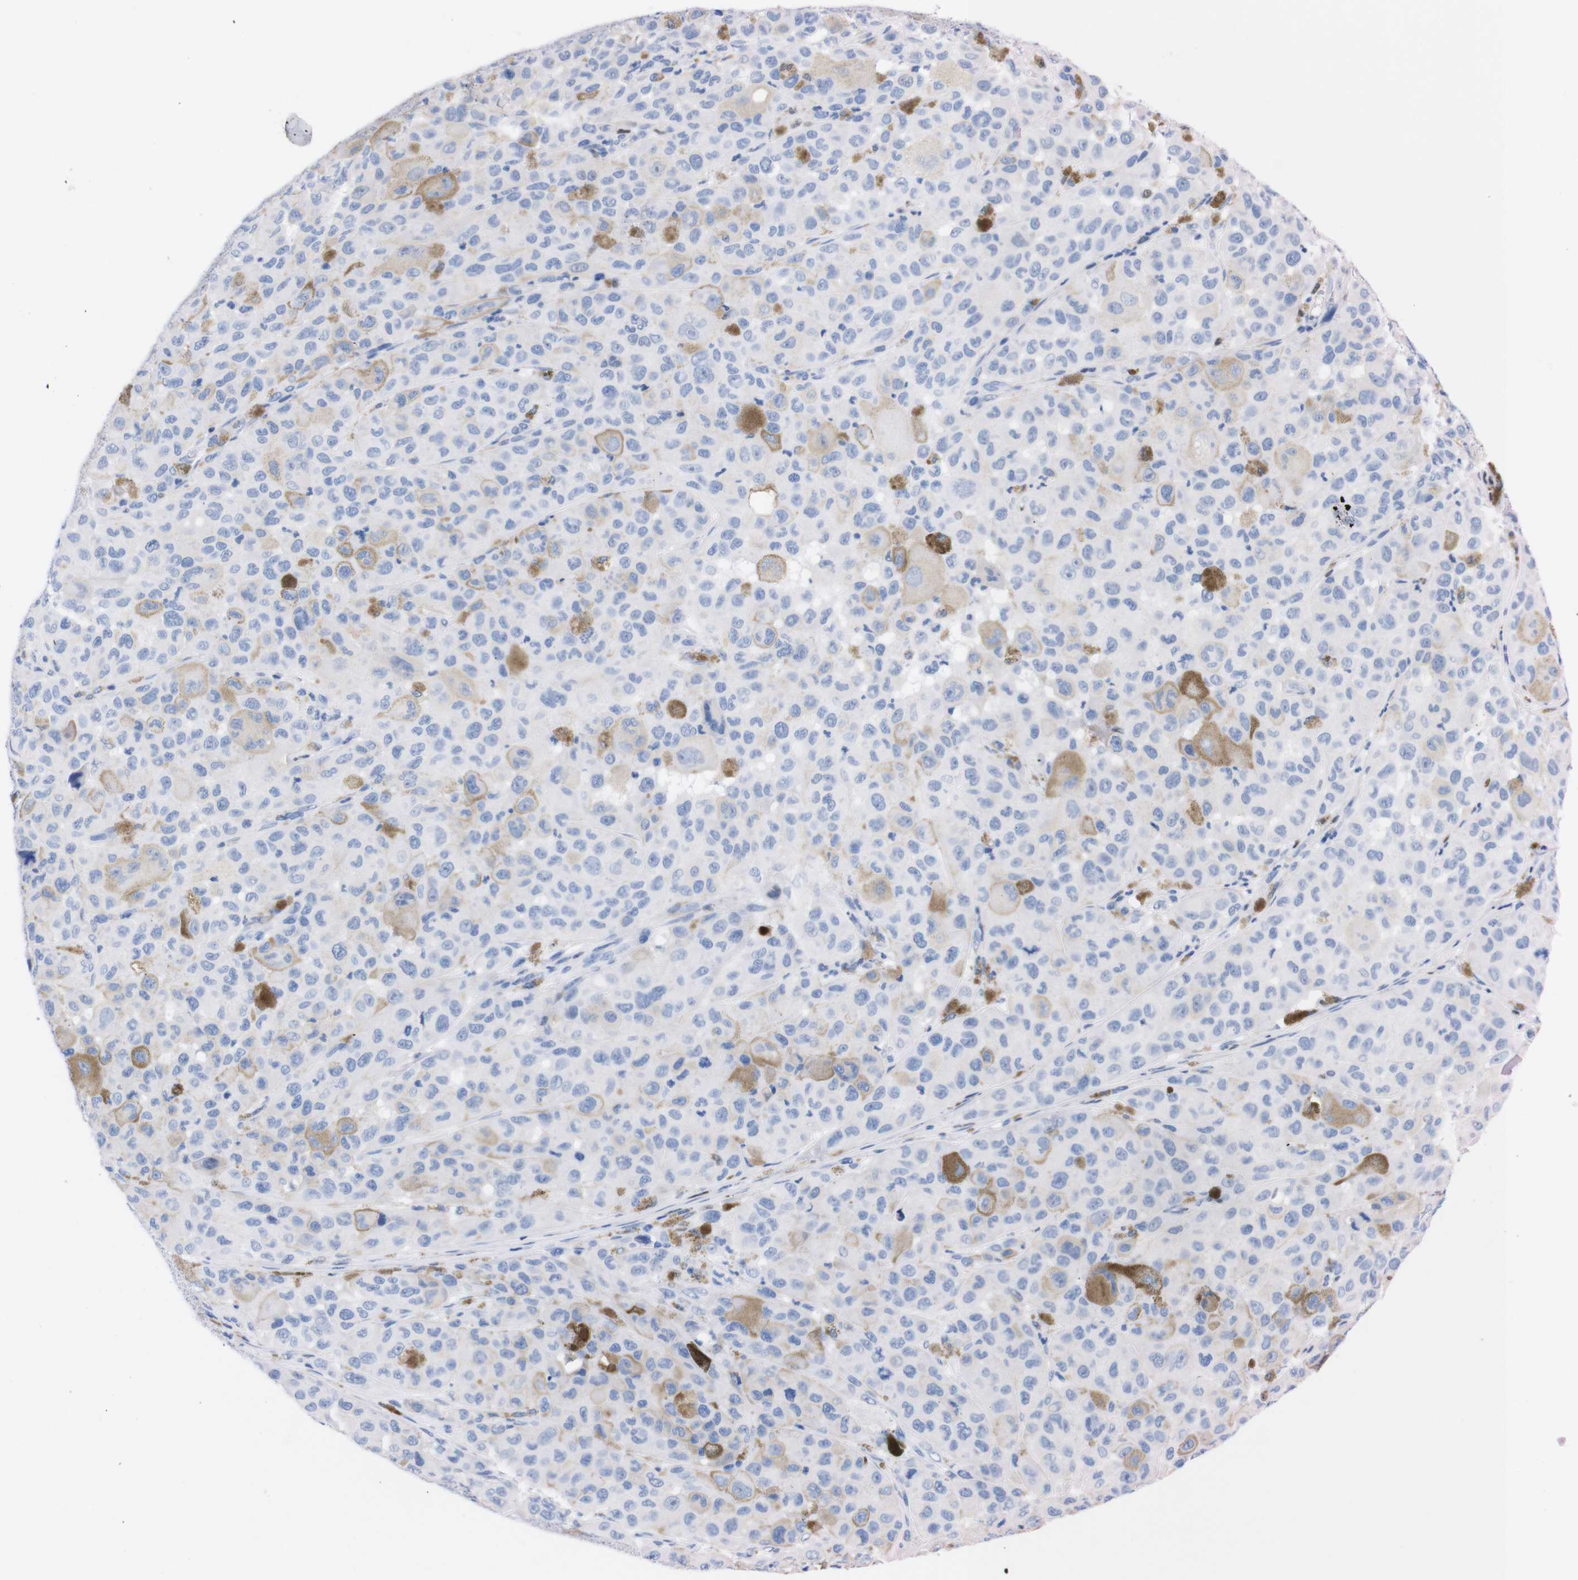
{"staining": {"intensity": "negative", "quantity": "none", "location": "none"}, "tissue": "melanoma", "cell_type": "Tumor cells", "image_type": "cancer", "snomed": [{"axis": "morphology", "description": "Malignant melanoma, NOS"}, {"axis": "topography", "description": "Skin"}], "caption": "IHC of malignant melanoma reveals no positivity in tumor cells.", "gene": "P2RY12", "patient": {"sex": "male", "age": 96}}